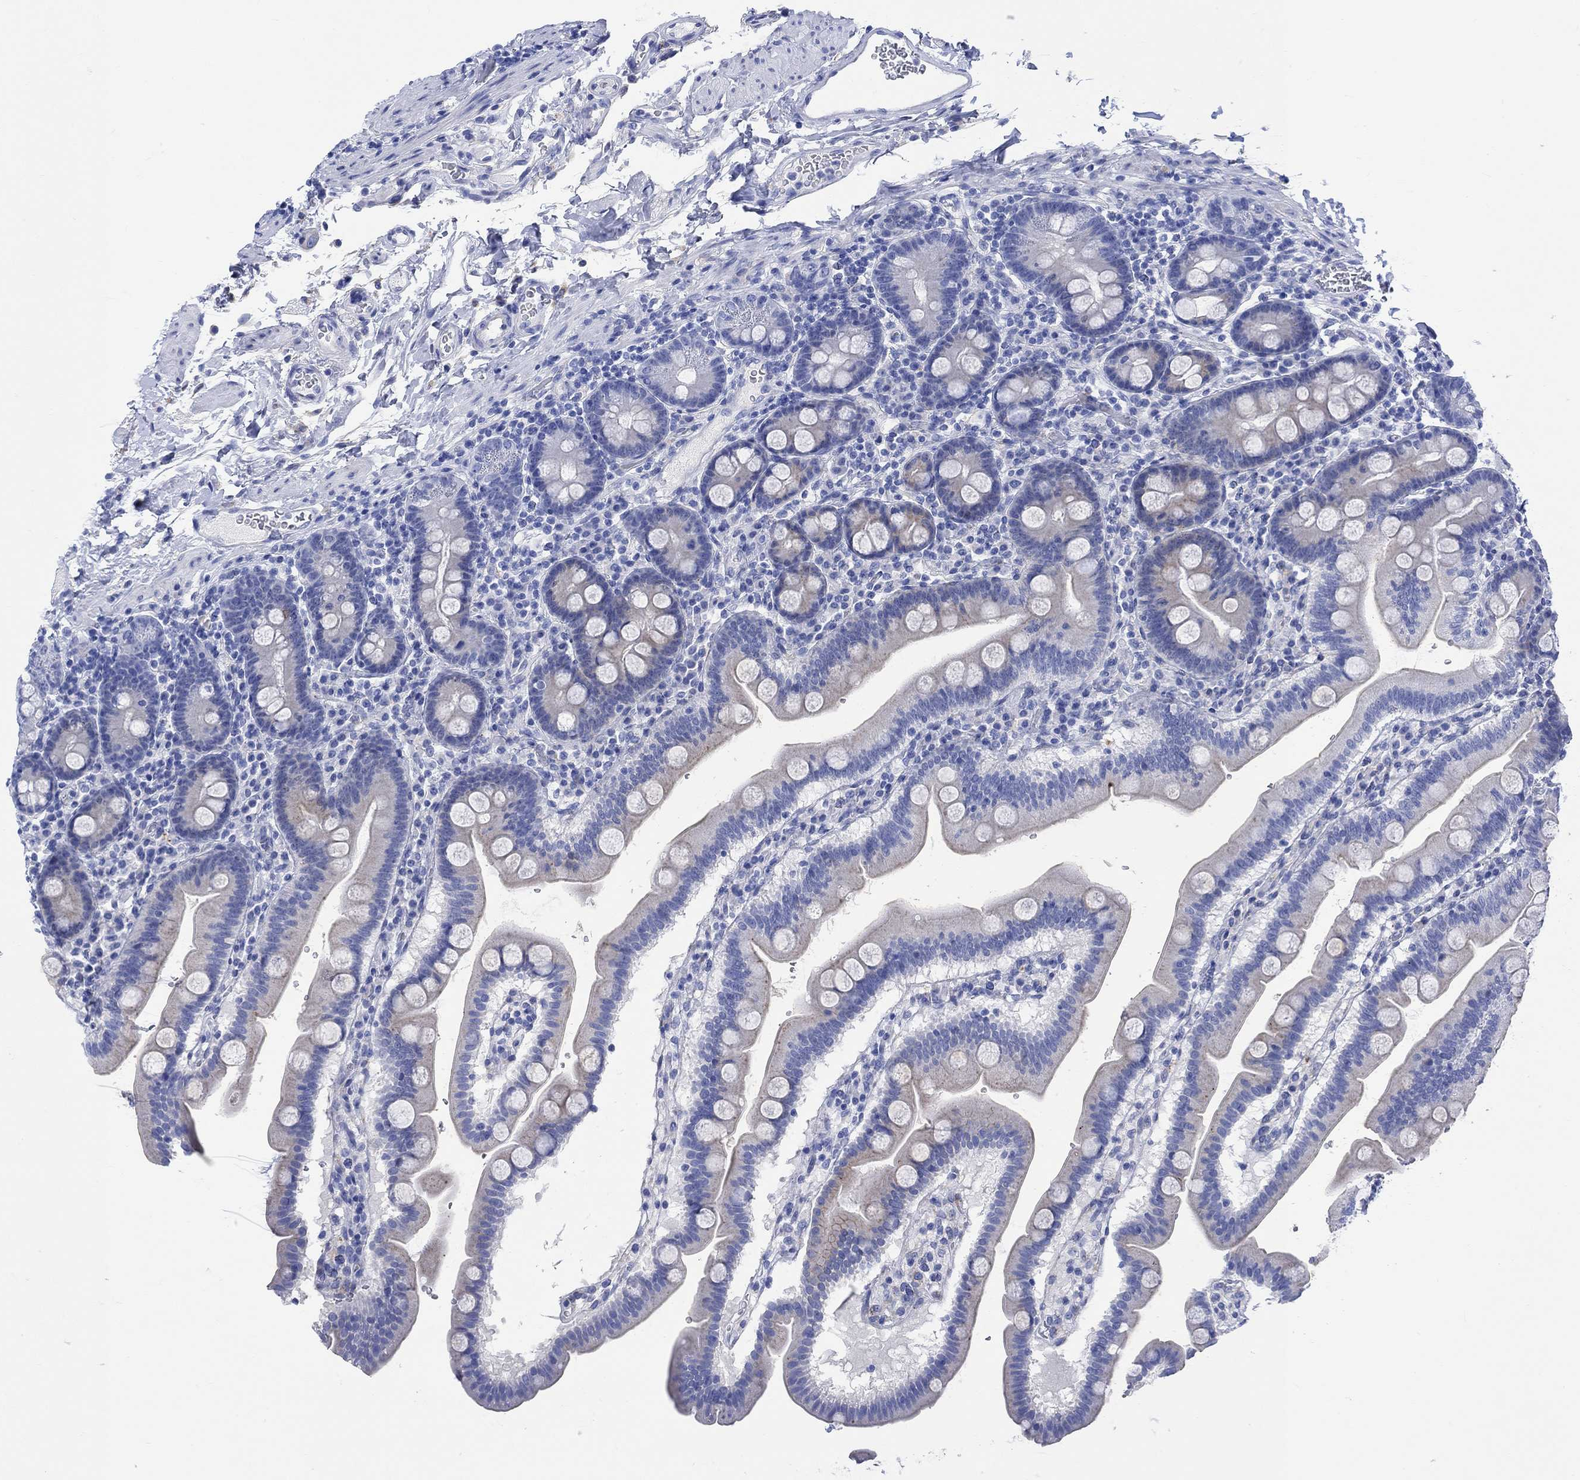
{"staining": {"intensity": "negative", "quantity": "none", "location": "none"}, "tissue": "duodenum", "cell_type": "Glandular cells", "image_type": "normal", "snomed": [{"axis": "morphology", "description": "Normal tissue, NOS"}, {"axis": "topography", "description": "Duodenum"}], "caption": "There is no significant expression in glandular cells of duodenum. (DAB (3,3'-diaminobenzidine) IHC visualized using brightfield microscopy, high magnification).", "gene": "MYL1", "patient": {"sex": "male", "age": 59}}